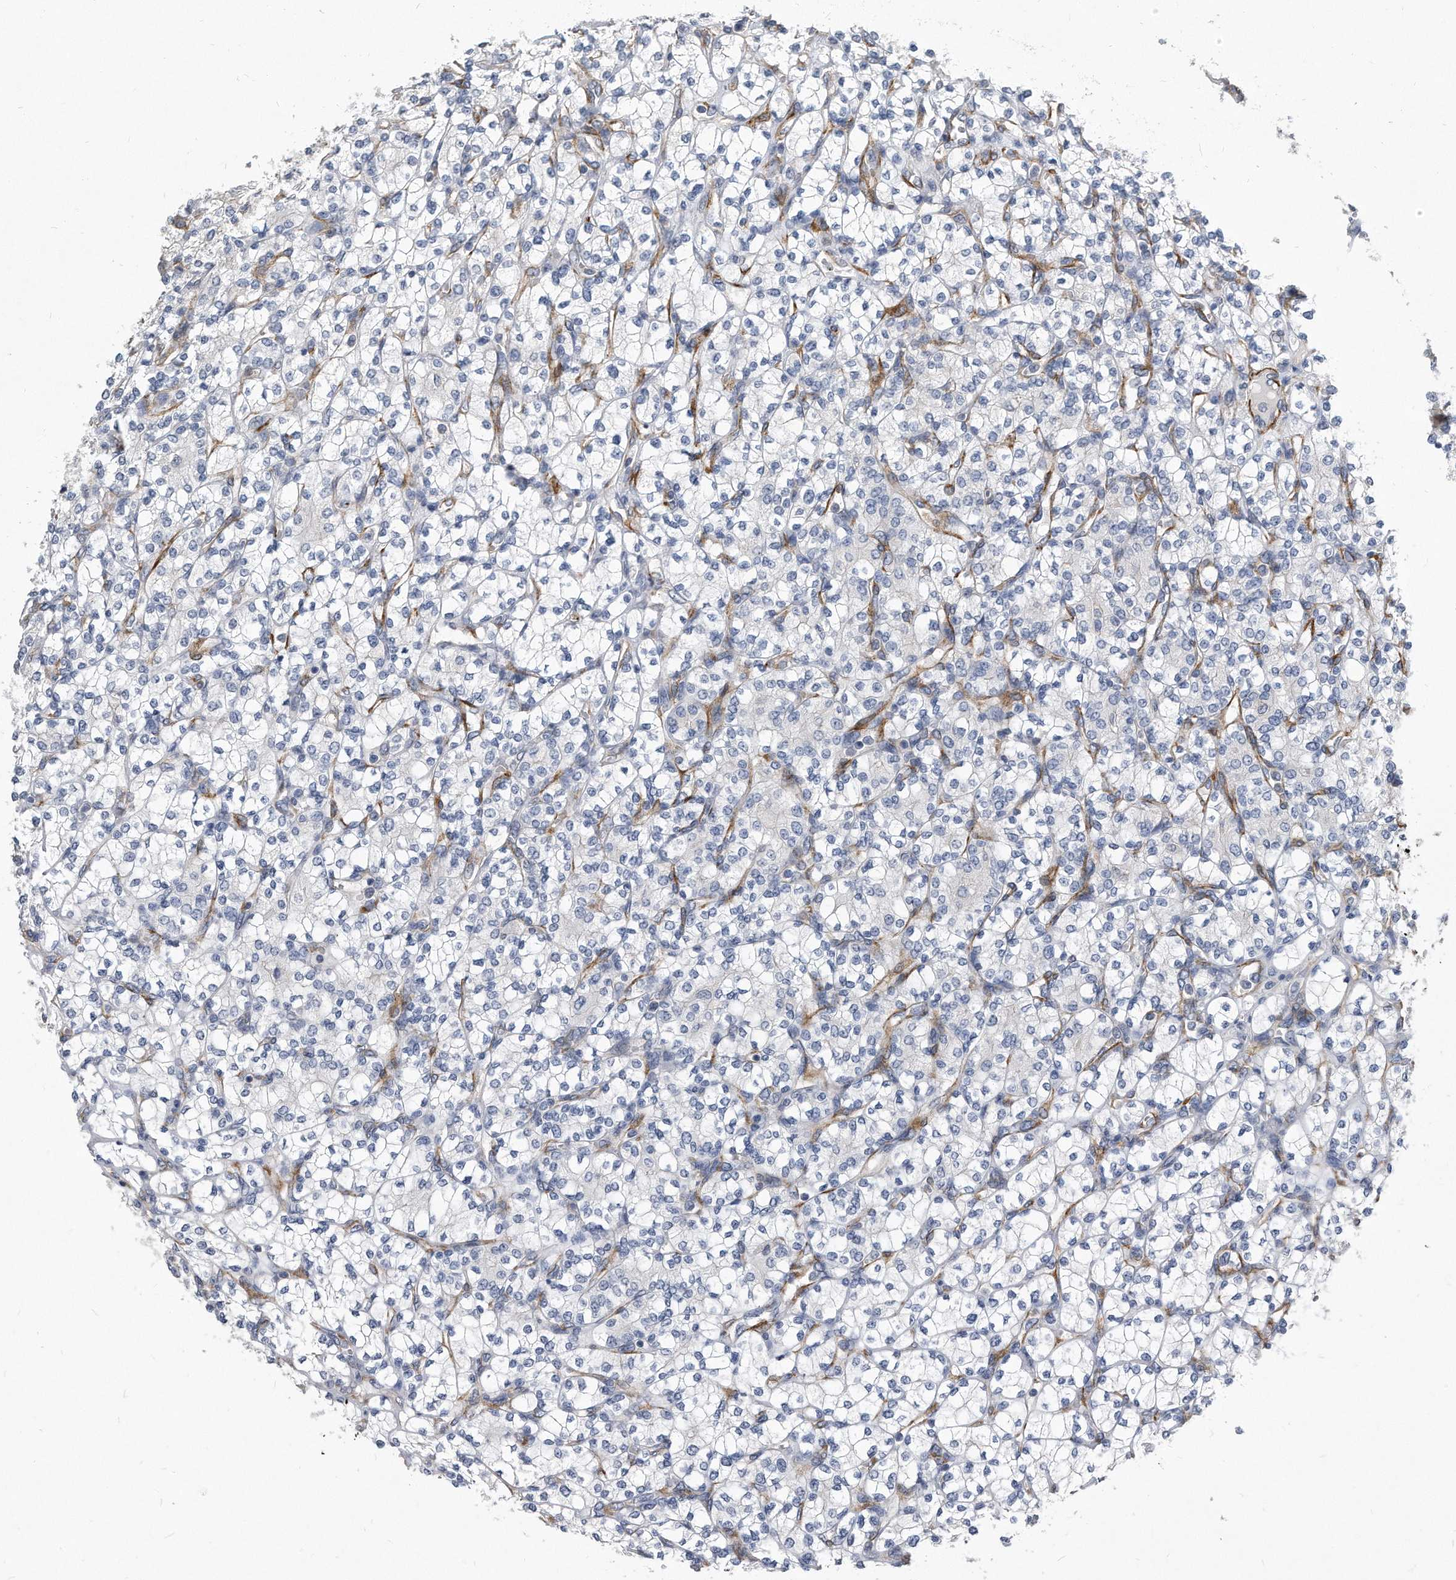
{"staining": {"intensity": "negative", "quantity": "none", "location": "none"}, "tissue": "renal cancer", "cell_type": "Tumor cells", "image_type": "cancer", "snomed": [{"axis": "morphology", "description": "Adenocarcinoma, NOS"}, {"axis": "topography", "description": "Kidney"}], "caption": "A high-resolution photomicrograph shows immunohistochemistry staining of renal cancer (adenocarcinoma), which exhibits no significant expression in tumor cells. The staining was performed using DAB (3,3'-diaminobenzidine) to visualize the protein expression in brown, while the nuclei were stained in blue with hematoxylin (Magnification: 20x).", "gene": "EIF2B4", "patient": {"sex": "male", "age": 77}}